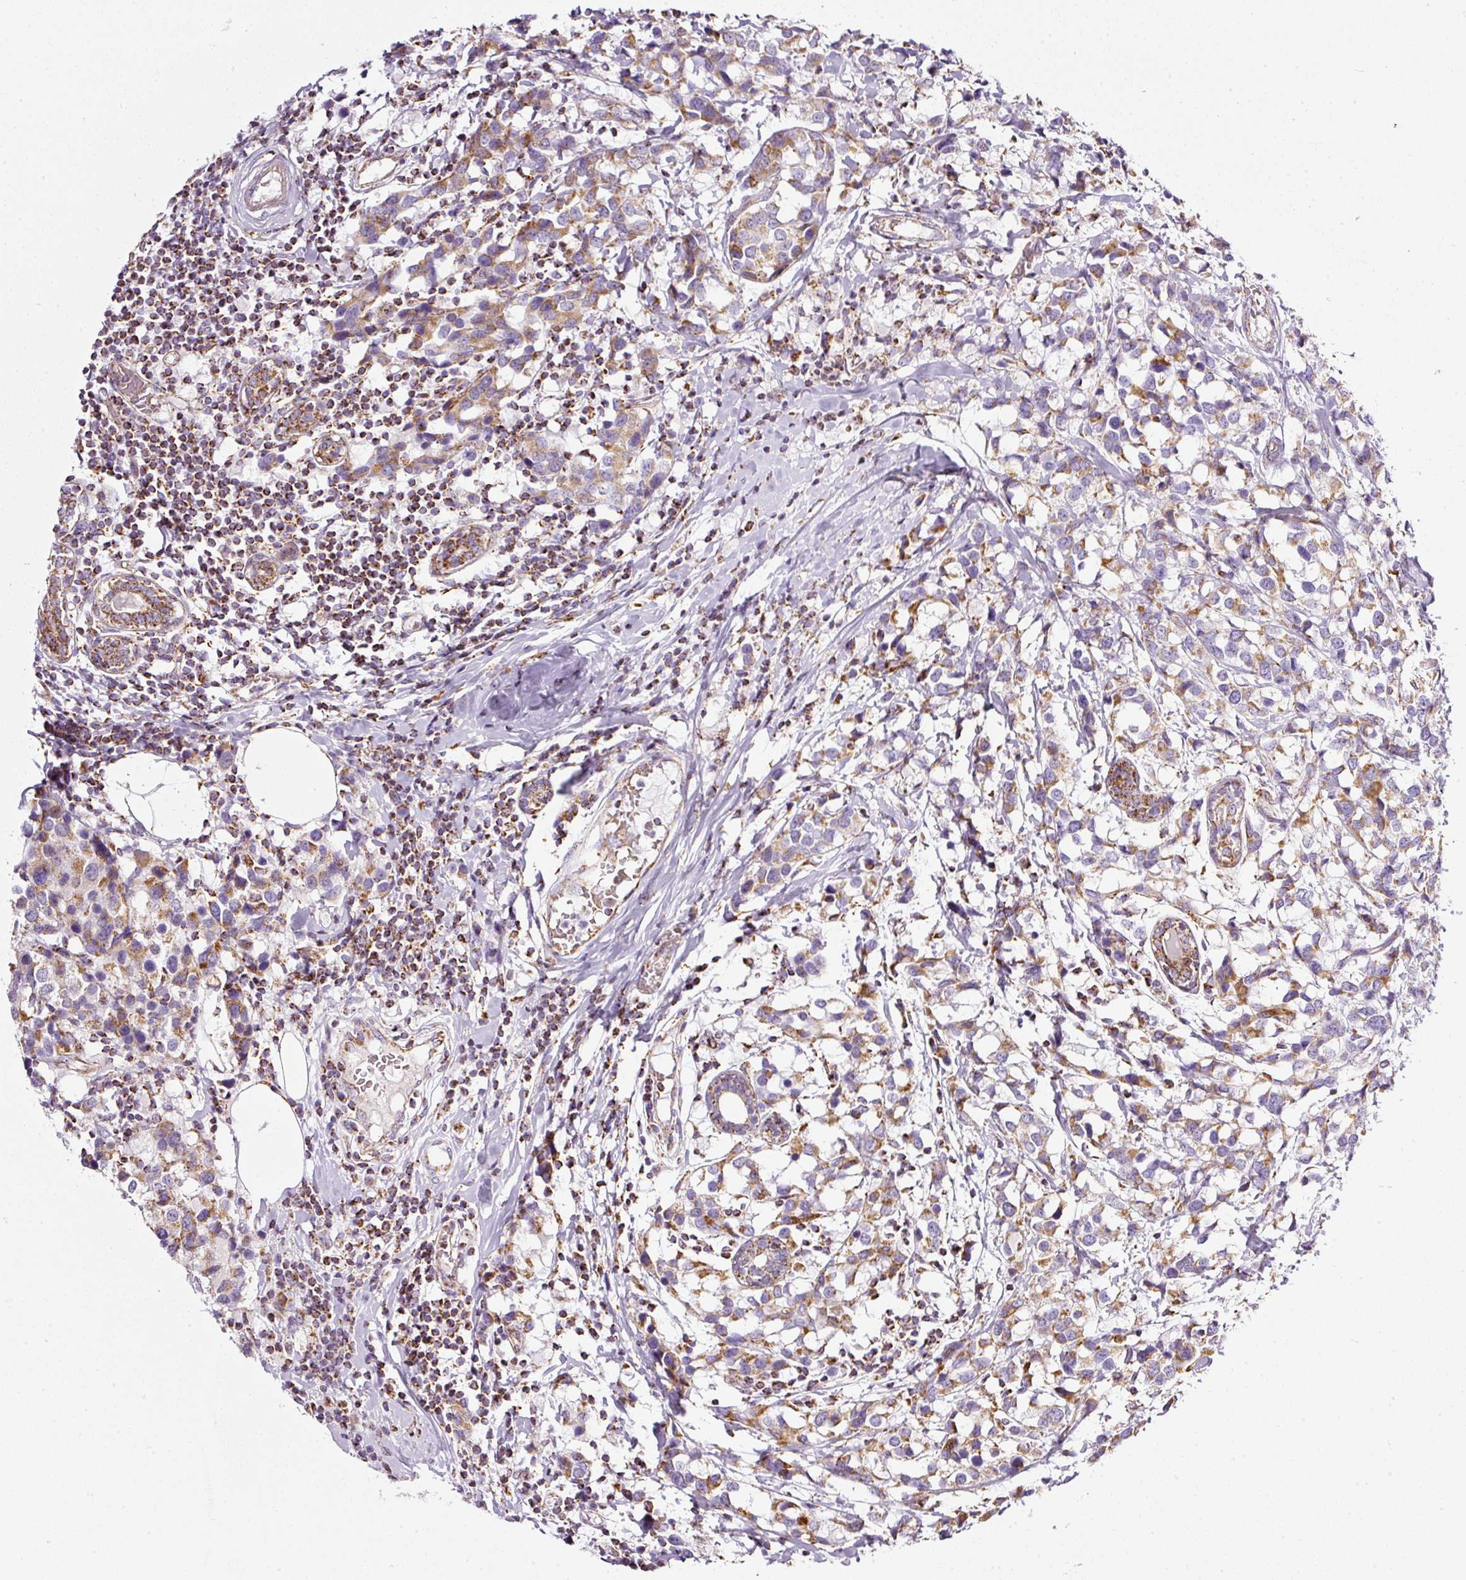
{"staining": {"intensity": "moderate", "quantity": ">75%", "location": "cytoplasmic/membranous"}, "tissue": "breast cancer", "cell_type": "Tumor cells", "image_type": "cancer", "snomed": [{"axis": "morphology", "description": "Lobular carcinoma"}, {"axis": "topography", "description": "Breast"}], "caption": "Moderate cytoplasmic/membranous expression is identified in about >75% of tumor cells in lobular carcinoma (breast).", "gene": "SDHA", "patient": {"sex": "female", "age": 59}}